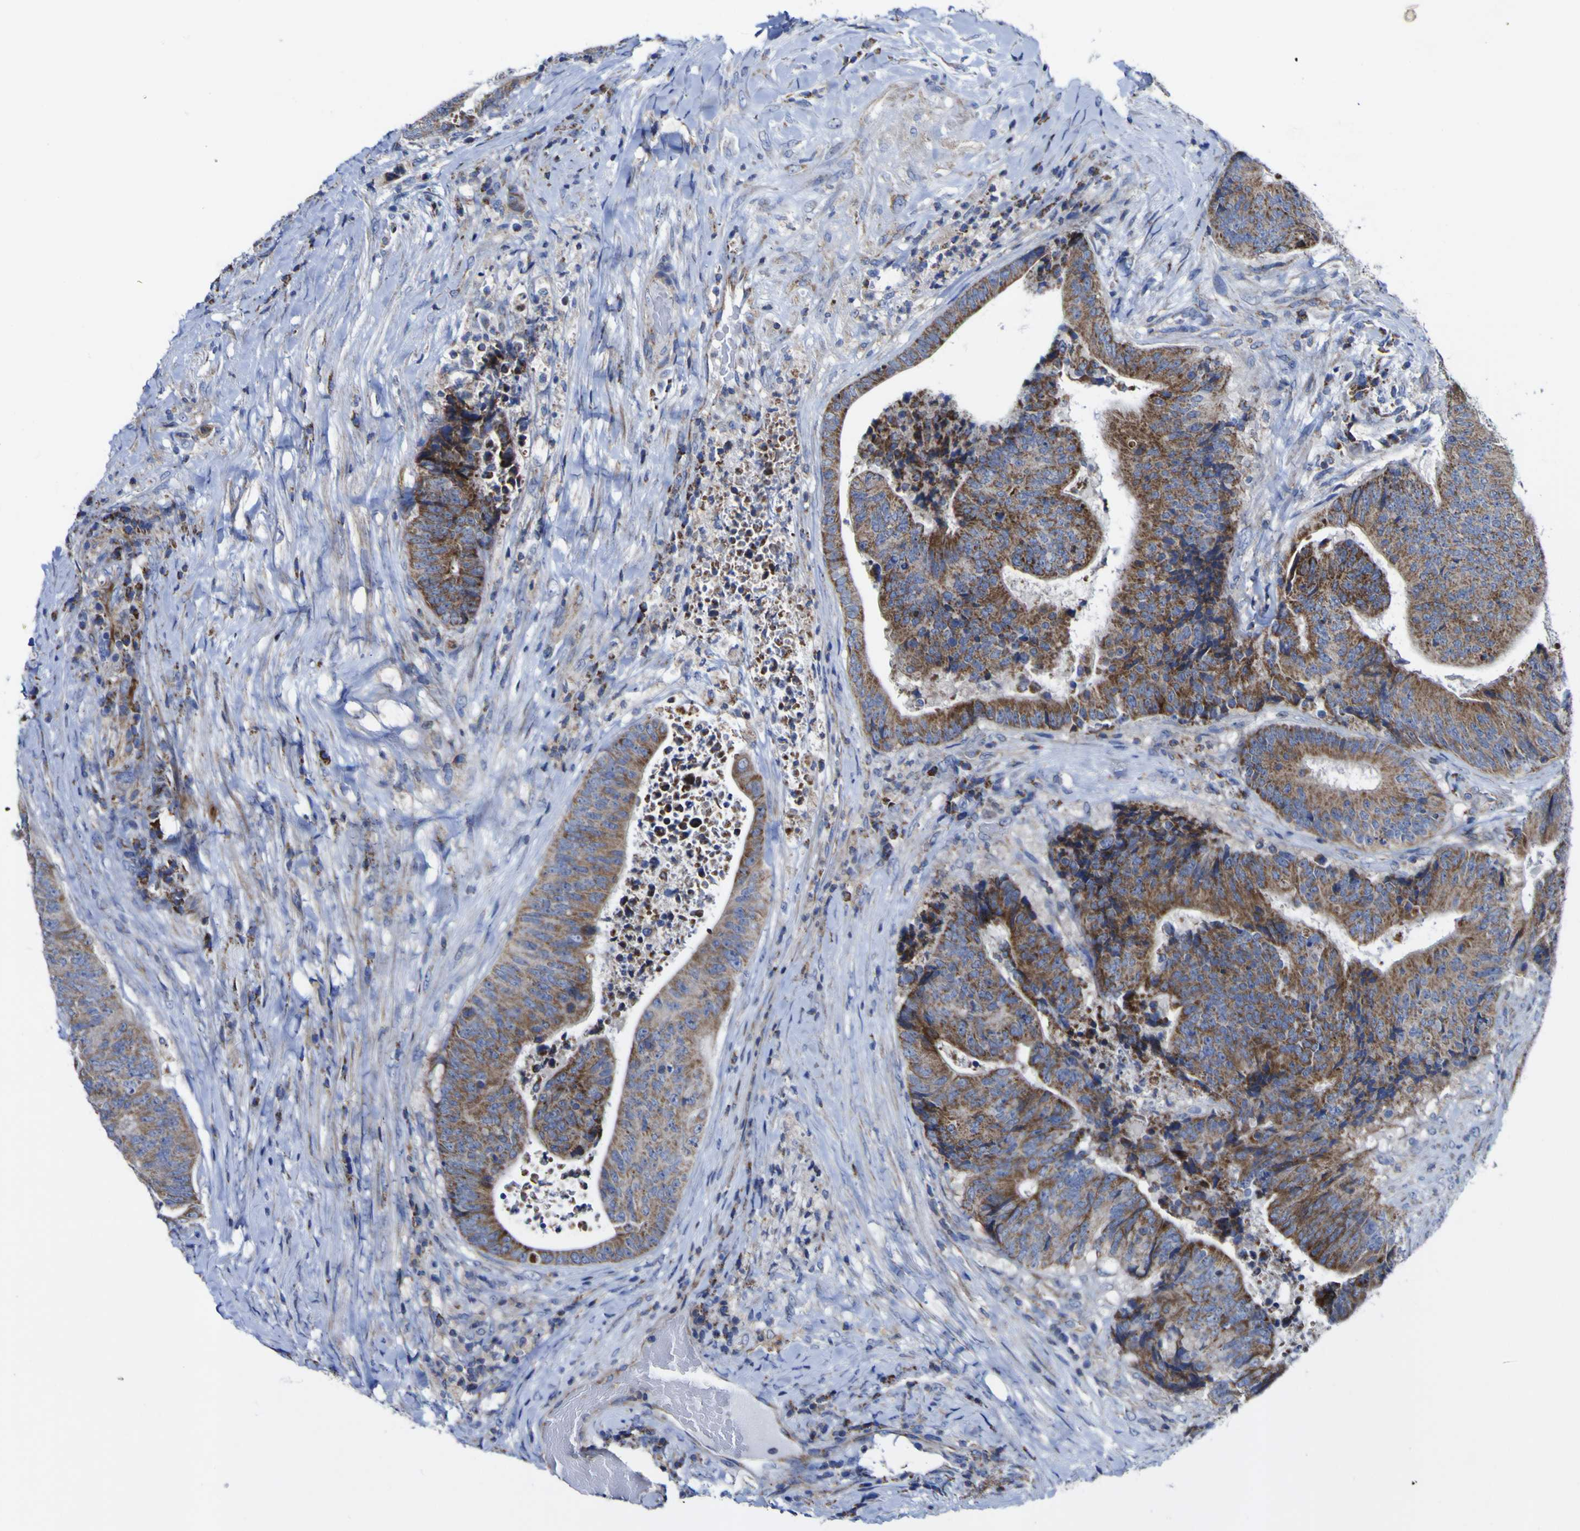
{"staining": {"intensity": "strong", "quantity": "25%-75%", "location": "cytoplasmic/membranous"}, "tissue": "colorectal cancer", "cell_type": "Tumor cells", "image_type": "cancer", "snomed": [{"axis": "morphology", "description": "Adenocarcinoma, NOS"}, {"axis": "topography", "description": "Rectum"}], "caption": "Human colorectal adenocarcinoma stained with a protein marker exhibits strong staining in tumor cells.", "gene": "CCDC90B", "patient": {"sex": "male", "age": 72}}